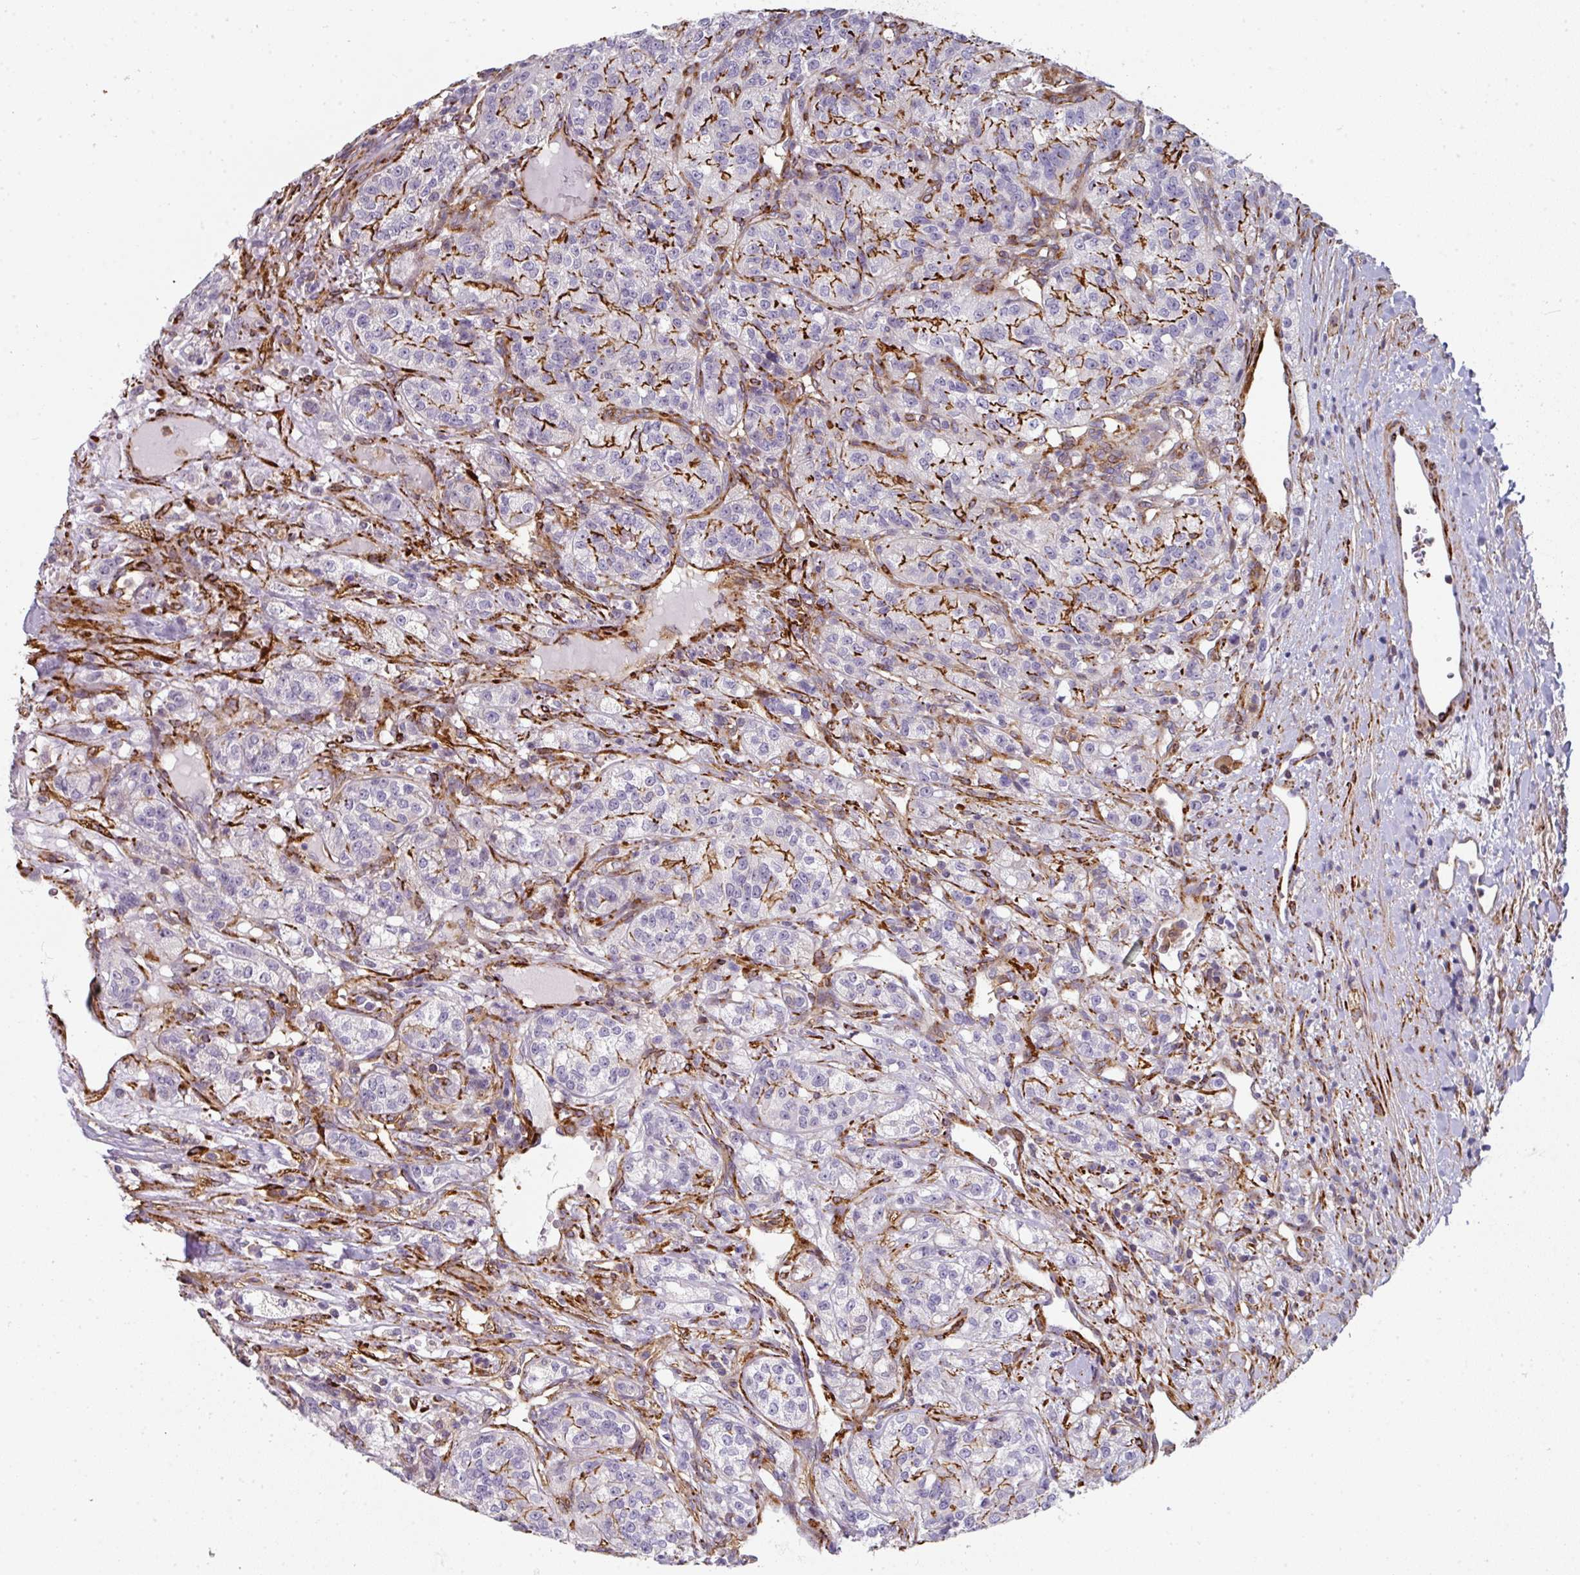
{"staining": {"intensity": "strong", "quantity": "25%-75%", "location": "cytoplasmic/membranous"}, "tissue": "renal cancer", "cell_type": "Tumor cells", "image_type": "cancer", "snomed": [{"axis": "morphology", "description": "Adenocarcinoma, NOS"}, {"axis": "topography", "description": "Kidney"}], "caption": "Renal cancer stained for a protein (brown) shows strong cytoplasmic/membranous positive staining in approximately 25%-75% of tumor cells.", "gene": "BEND5", "patient": {"sex": "female", "age": 63}}